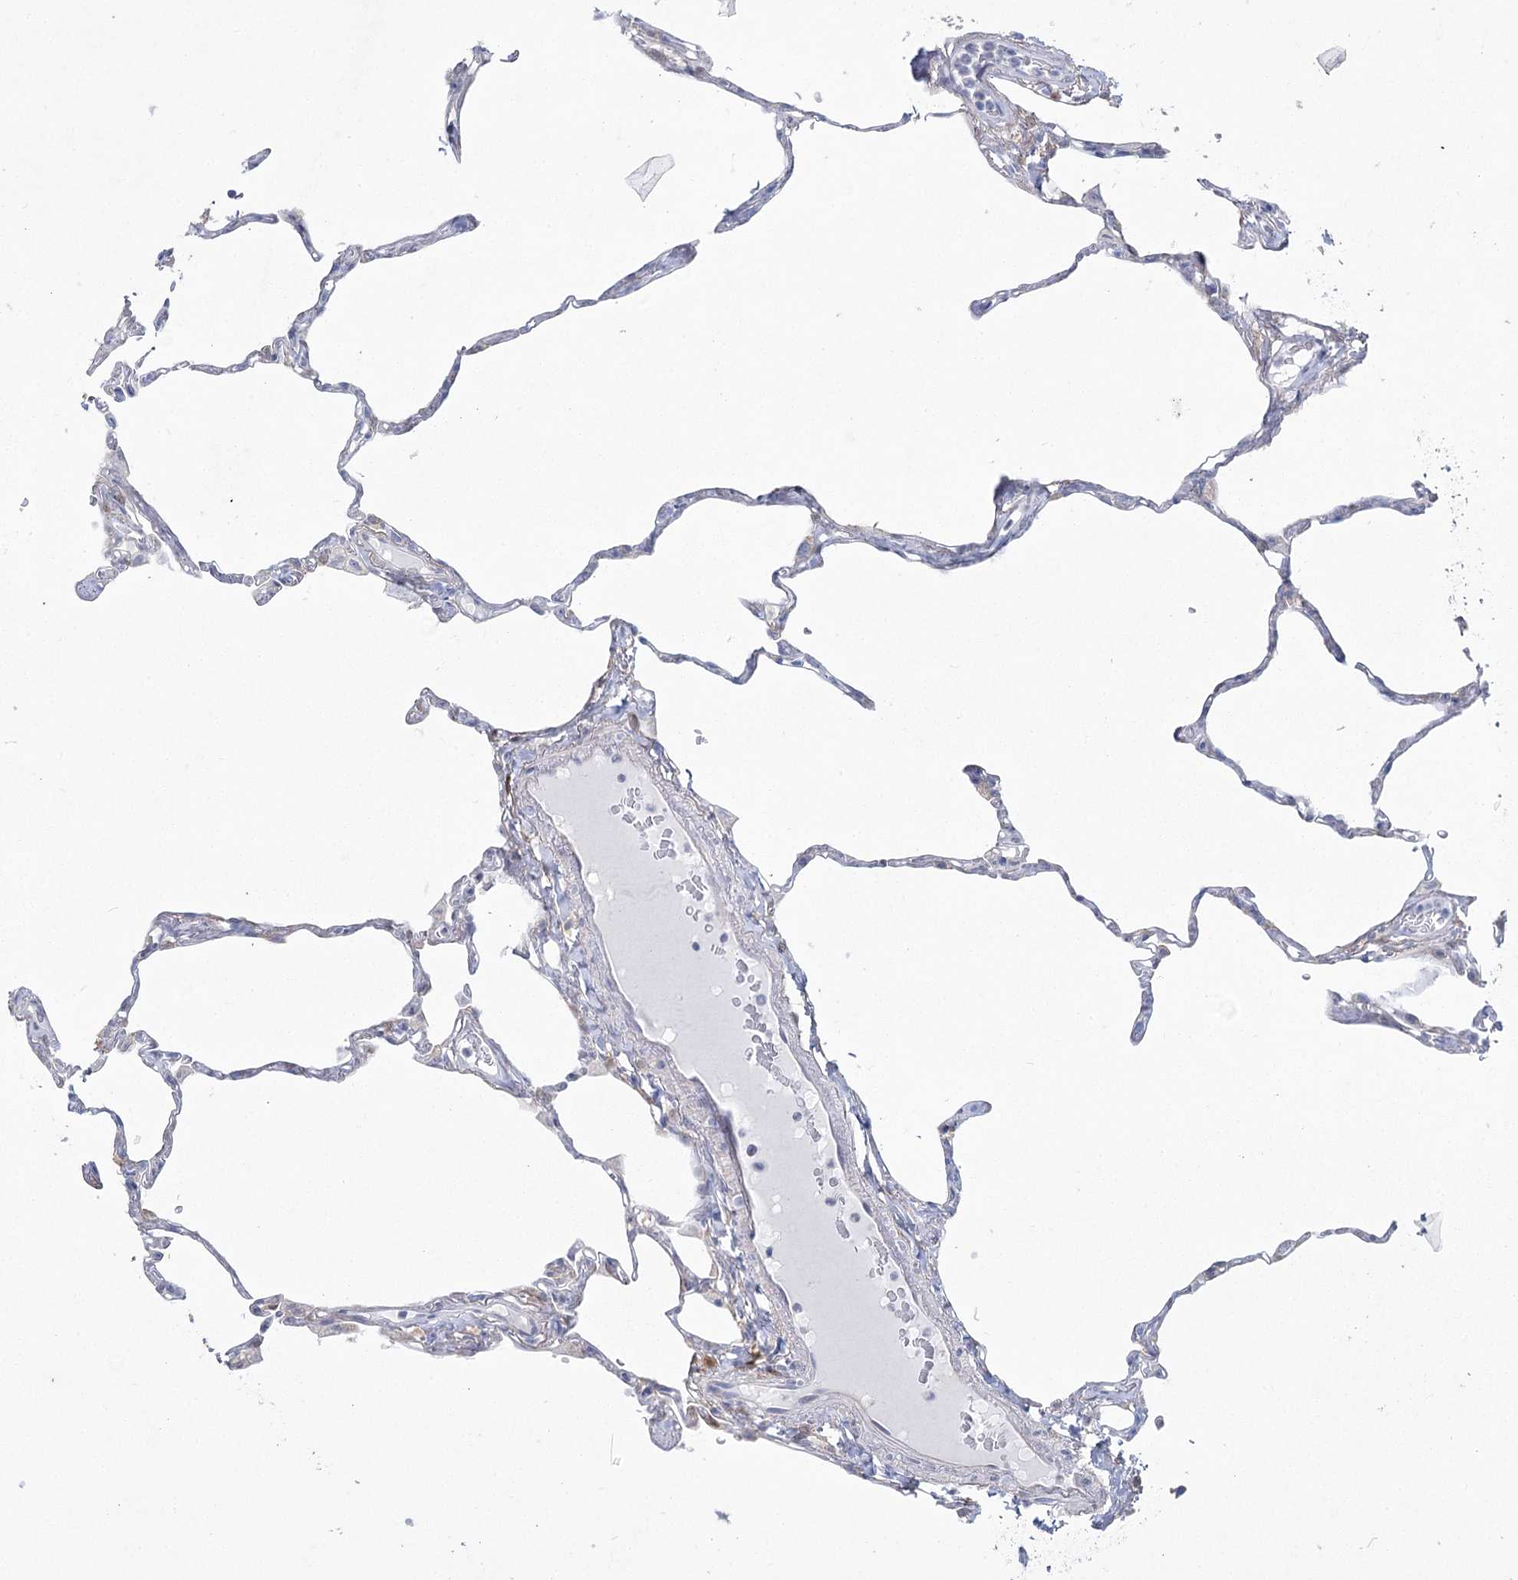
{"staining": {"intensity": "negative", "quantity": "none", "location": "none"}, "tissue": "lung", "cell_type": "Alveolar cells", "image_type": "normal", "snomed": [{"axis": "morphology", "description": "Normal tissue, NOS"}, {"axis": "topography", "description": "Lung"}], "caption": "DAB immunohistochemical staining of benign human lung reveals no significant staining in alveolar cells. (Immunohistochemistry, brightfield microscopy, high magnification).", "gene": "CCDC88A", "patient": {"sex": "male", "age": 65}}